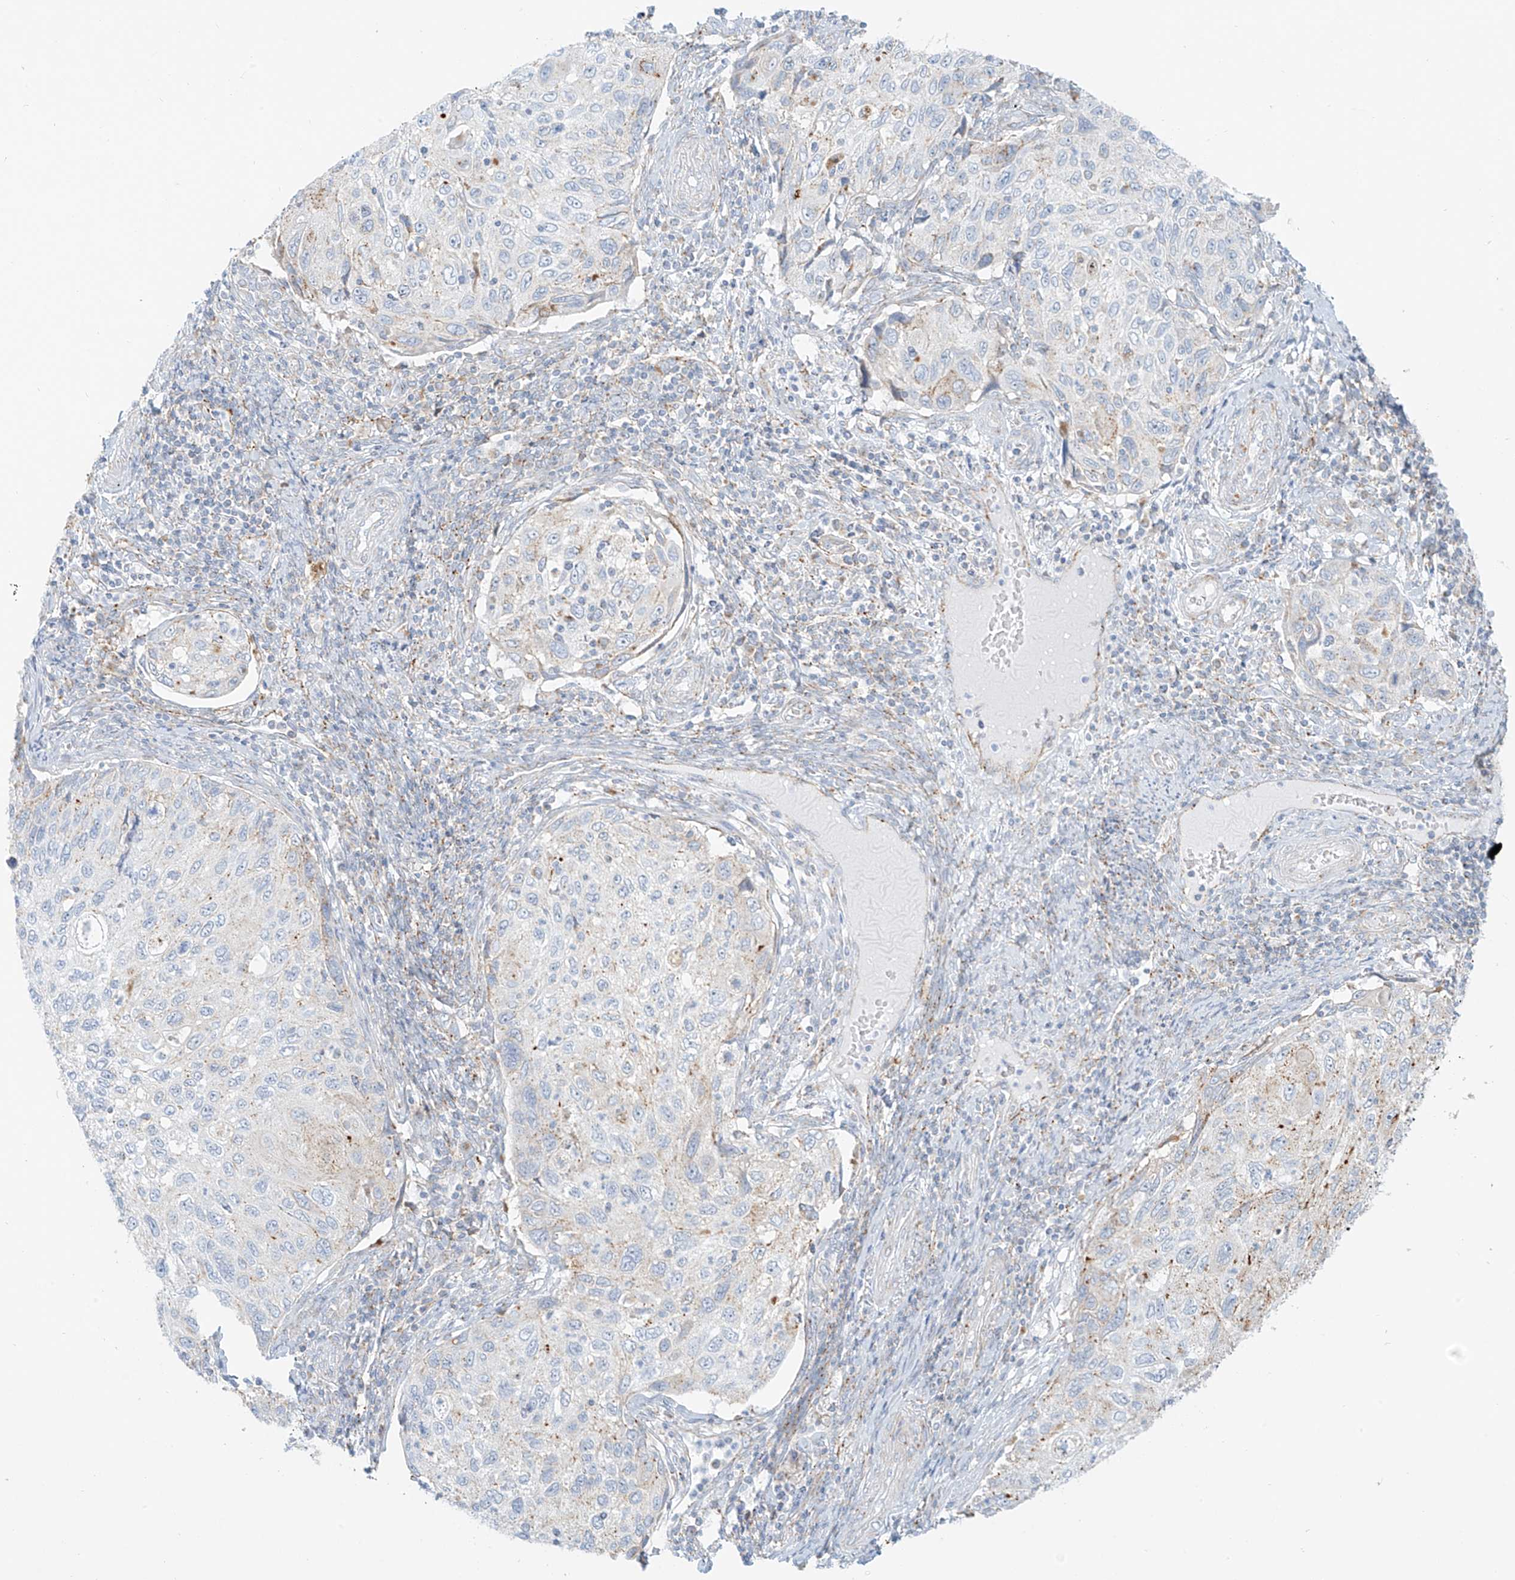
{"staining": {"intensity": "moderate", "quantity": "<25%", "location": "cytoplasmic/membranous"}, "tissue": "cervical cancer", "cell_type": "Tumor cells", "image_type": "cancer", "snomed": [{"axis": "morphology", "description": "Squamous cell carcinoma, NOS"}, {"axis": "topography", "description": "Cervix"}], "caption": "Cervical cancer tissue exhibits moderate cytoplasmic/membranous expression in approximately <25% of tumor cells", "gene": "SLC35F6", "patient": {"sex": "female", "age": 70}}